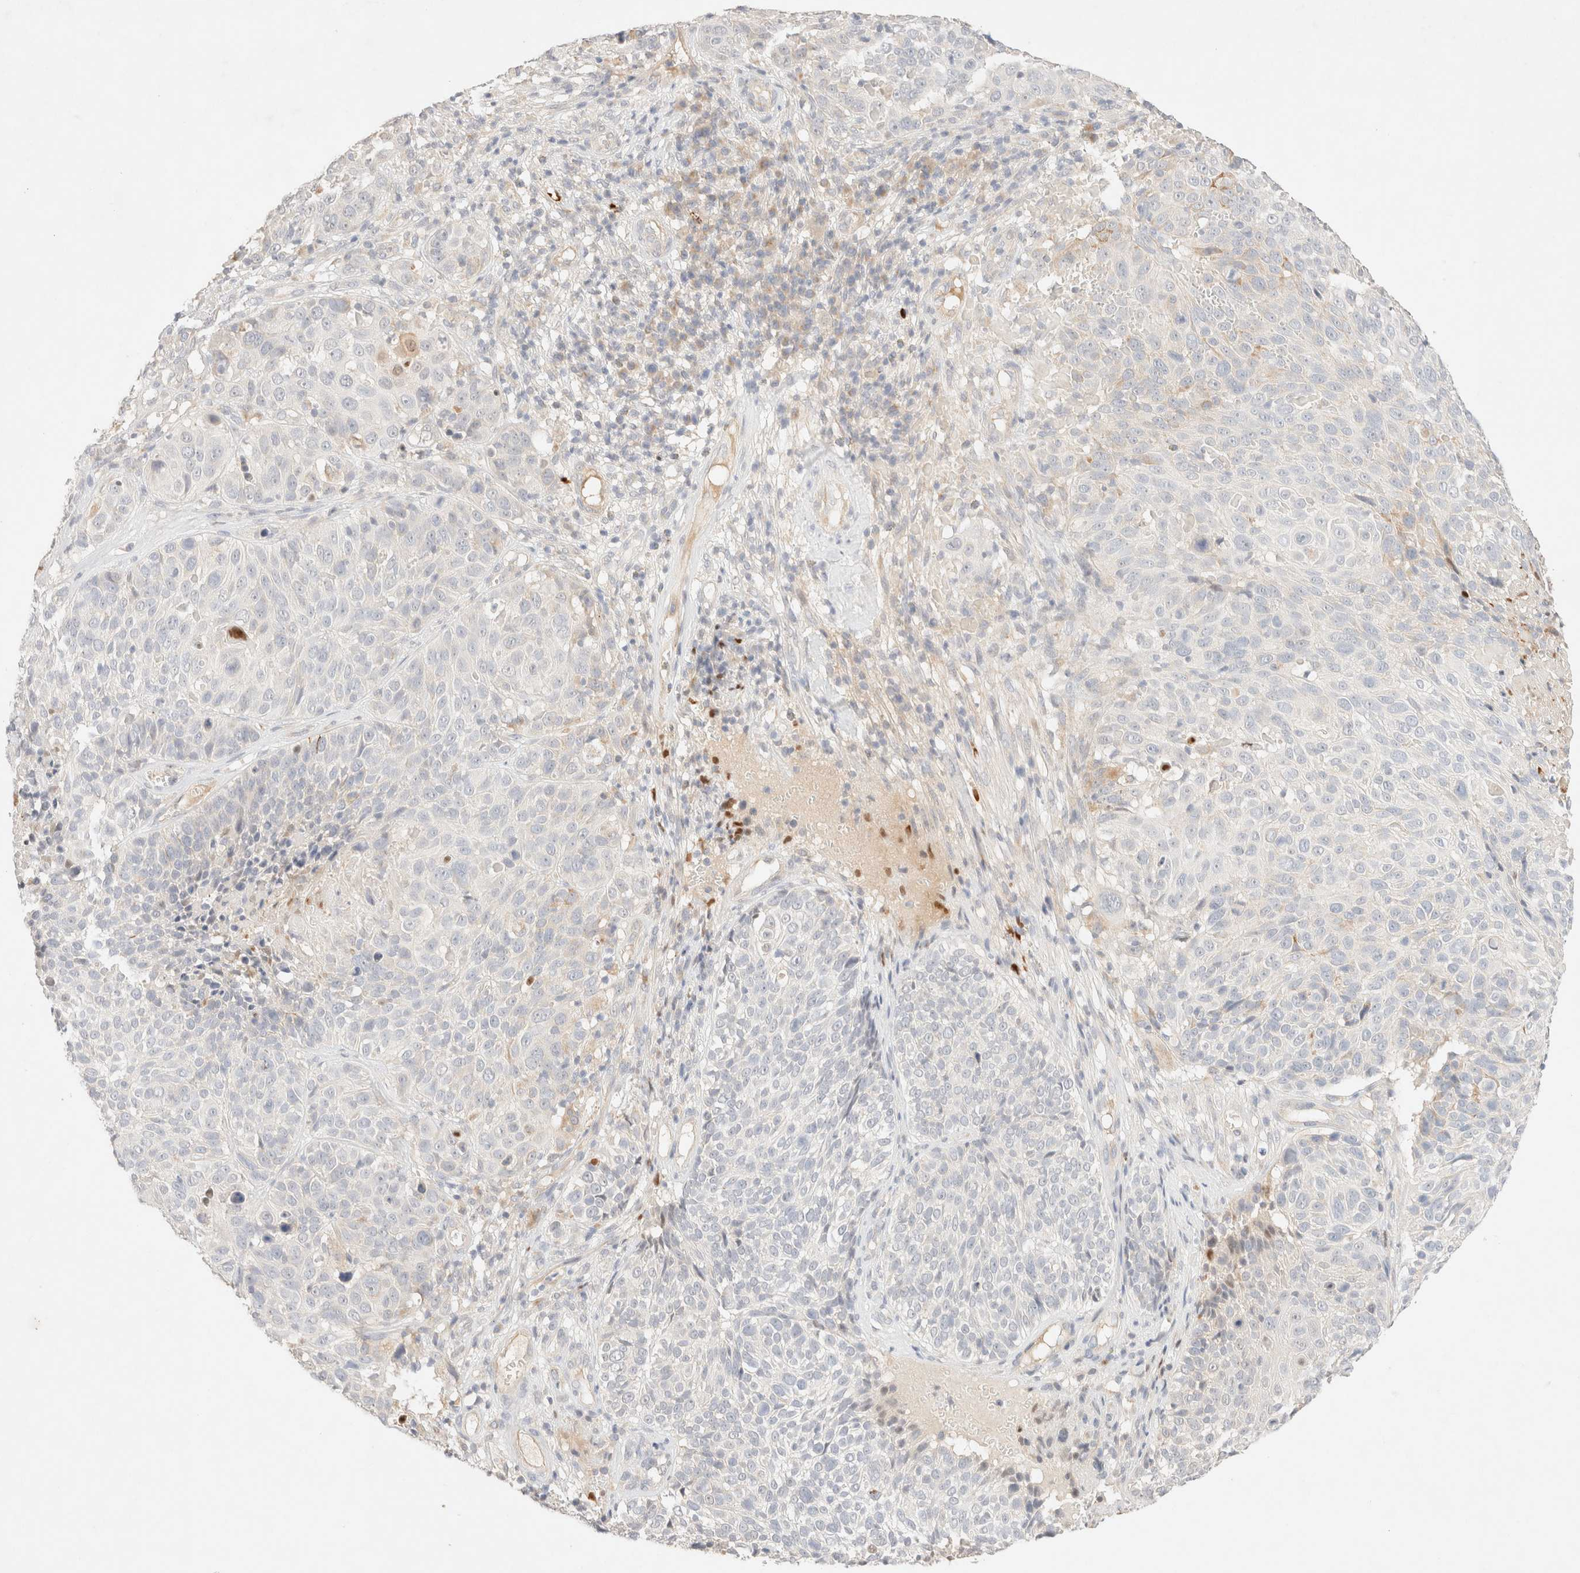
{"staining": {"intensity": "negative", "quantity": "none", "location": "none"}, "tissue": "cervical cancer", "cell_type": "Tumor cells", "image_type": "cancer", "snomed": [{"axis": "morphology", "description": "Squamous cell carcinoma, NOS"}, {"axis": "topography", "description": "Cervix"}], "caption": "This micrograph is of cervical cancer (squamous cell carcinoma) stained with immunohistochemistry (IHC) to label a protein in brown with the nuclei are counter-stained blue. There is no expression in tumor cells.", "gene": "SNTB1", "patient": {"sex": "female", "age": 74}}